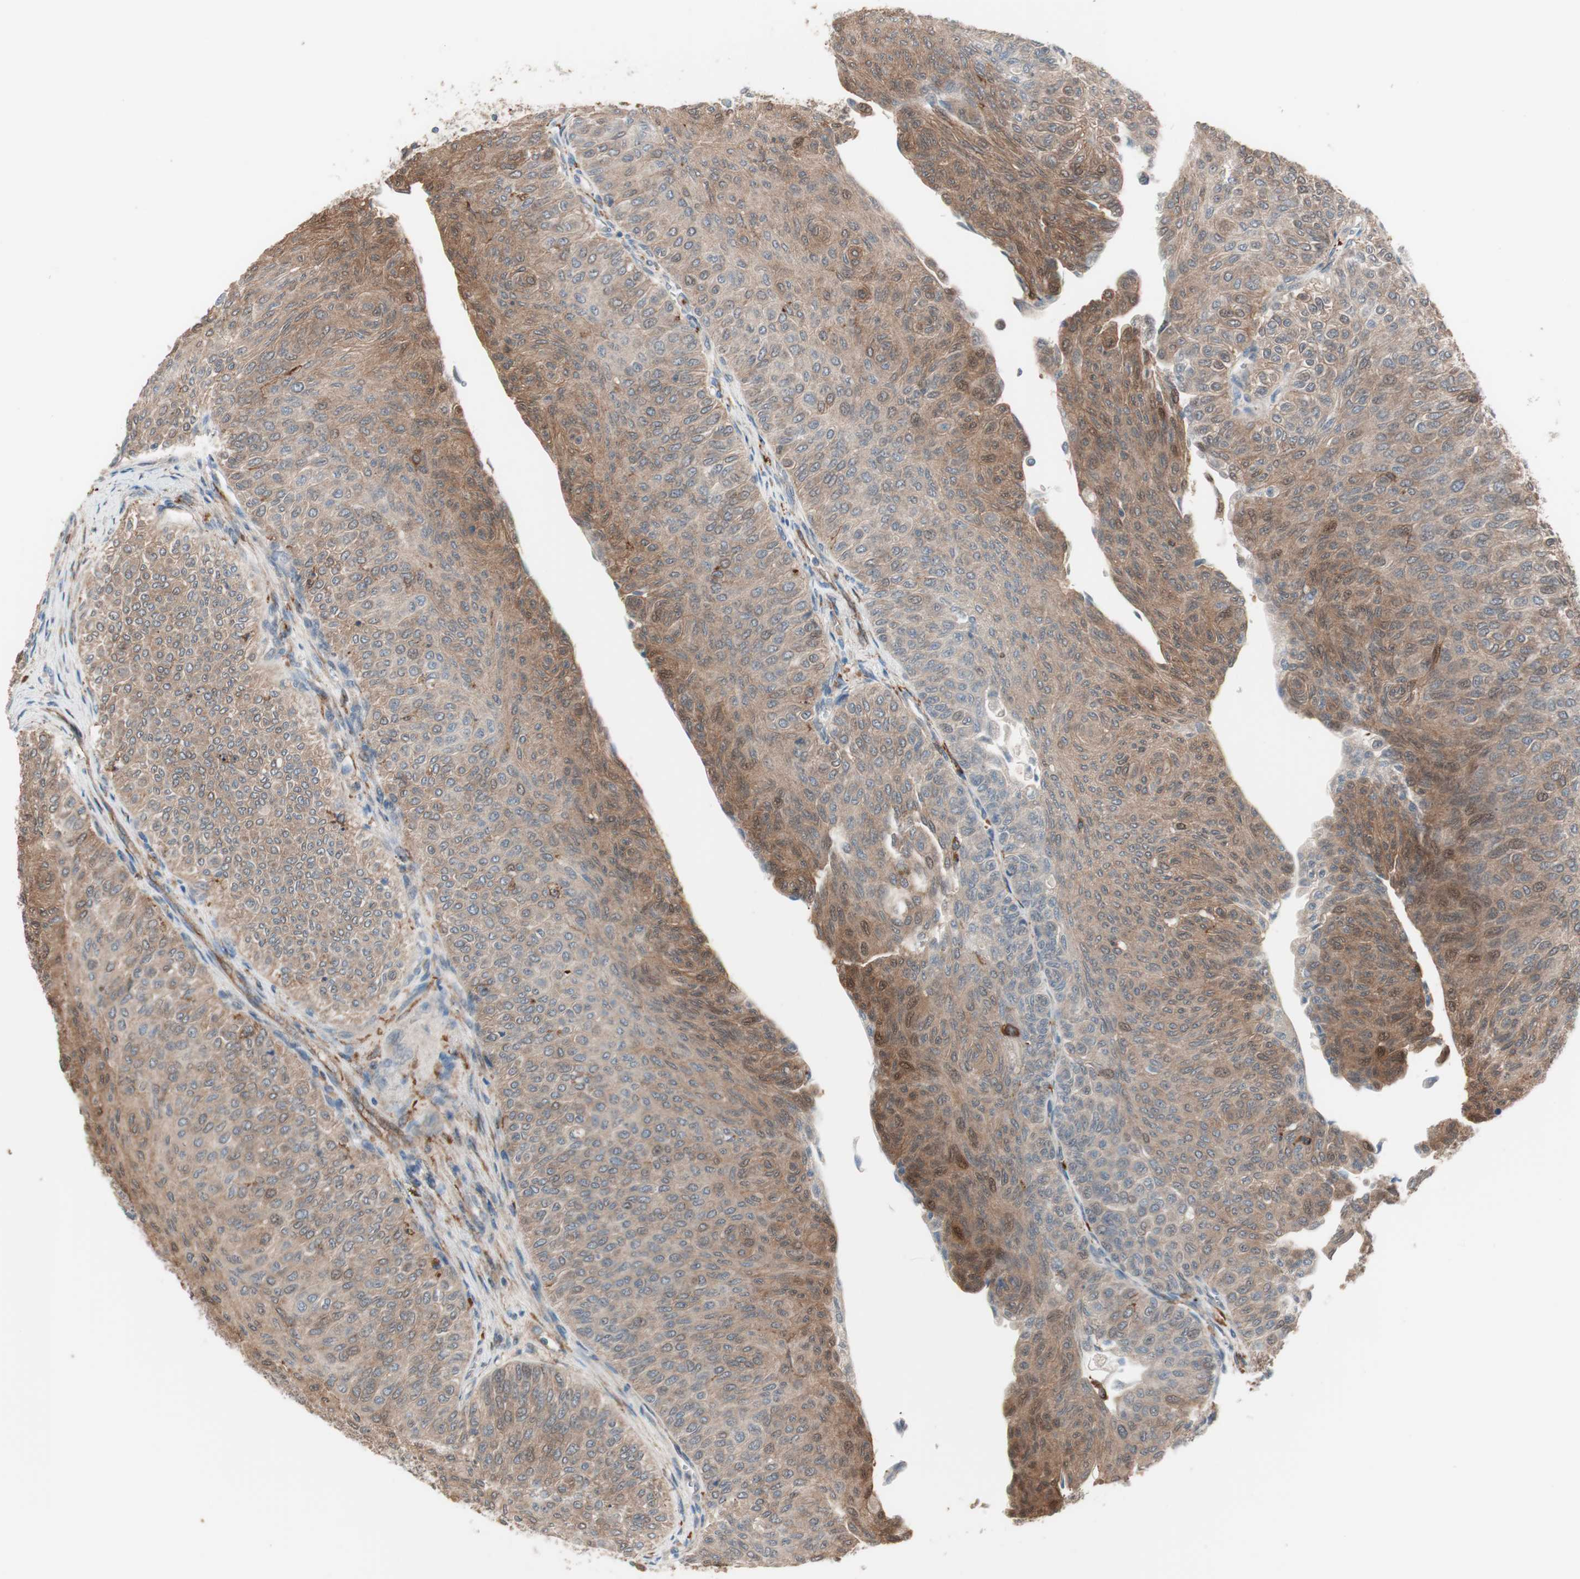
{"staining": {"intensity": "moderate", "quantity": ">75%", "location": "cytoplasmic/membranous"}, "tissue": "urothelial cancer", "cell_type": "Tumor cells", "image_type": "cancer", "snomed": [{"axis": "morphology", "description": "Urothelial carcinoma, Low grade"}, {"axis": "topography", "description": "Urinary bladder"}], "caption": "Tumor cells demonstrate medium levels of moderate cytoplasmic/membranous expression in about >75% of cells in low-grade urothelial carcinoma. (Brightfield microscopy of DAB IHC at high magnification).", "gene": "STAB1", "patient": {"sex": "male", "age": 78}}